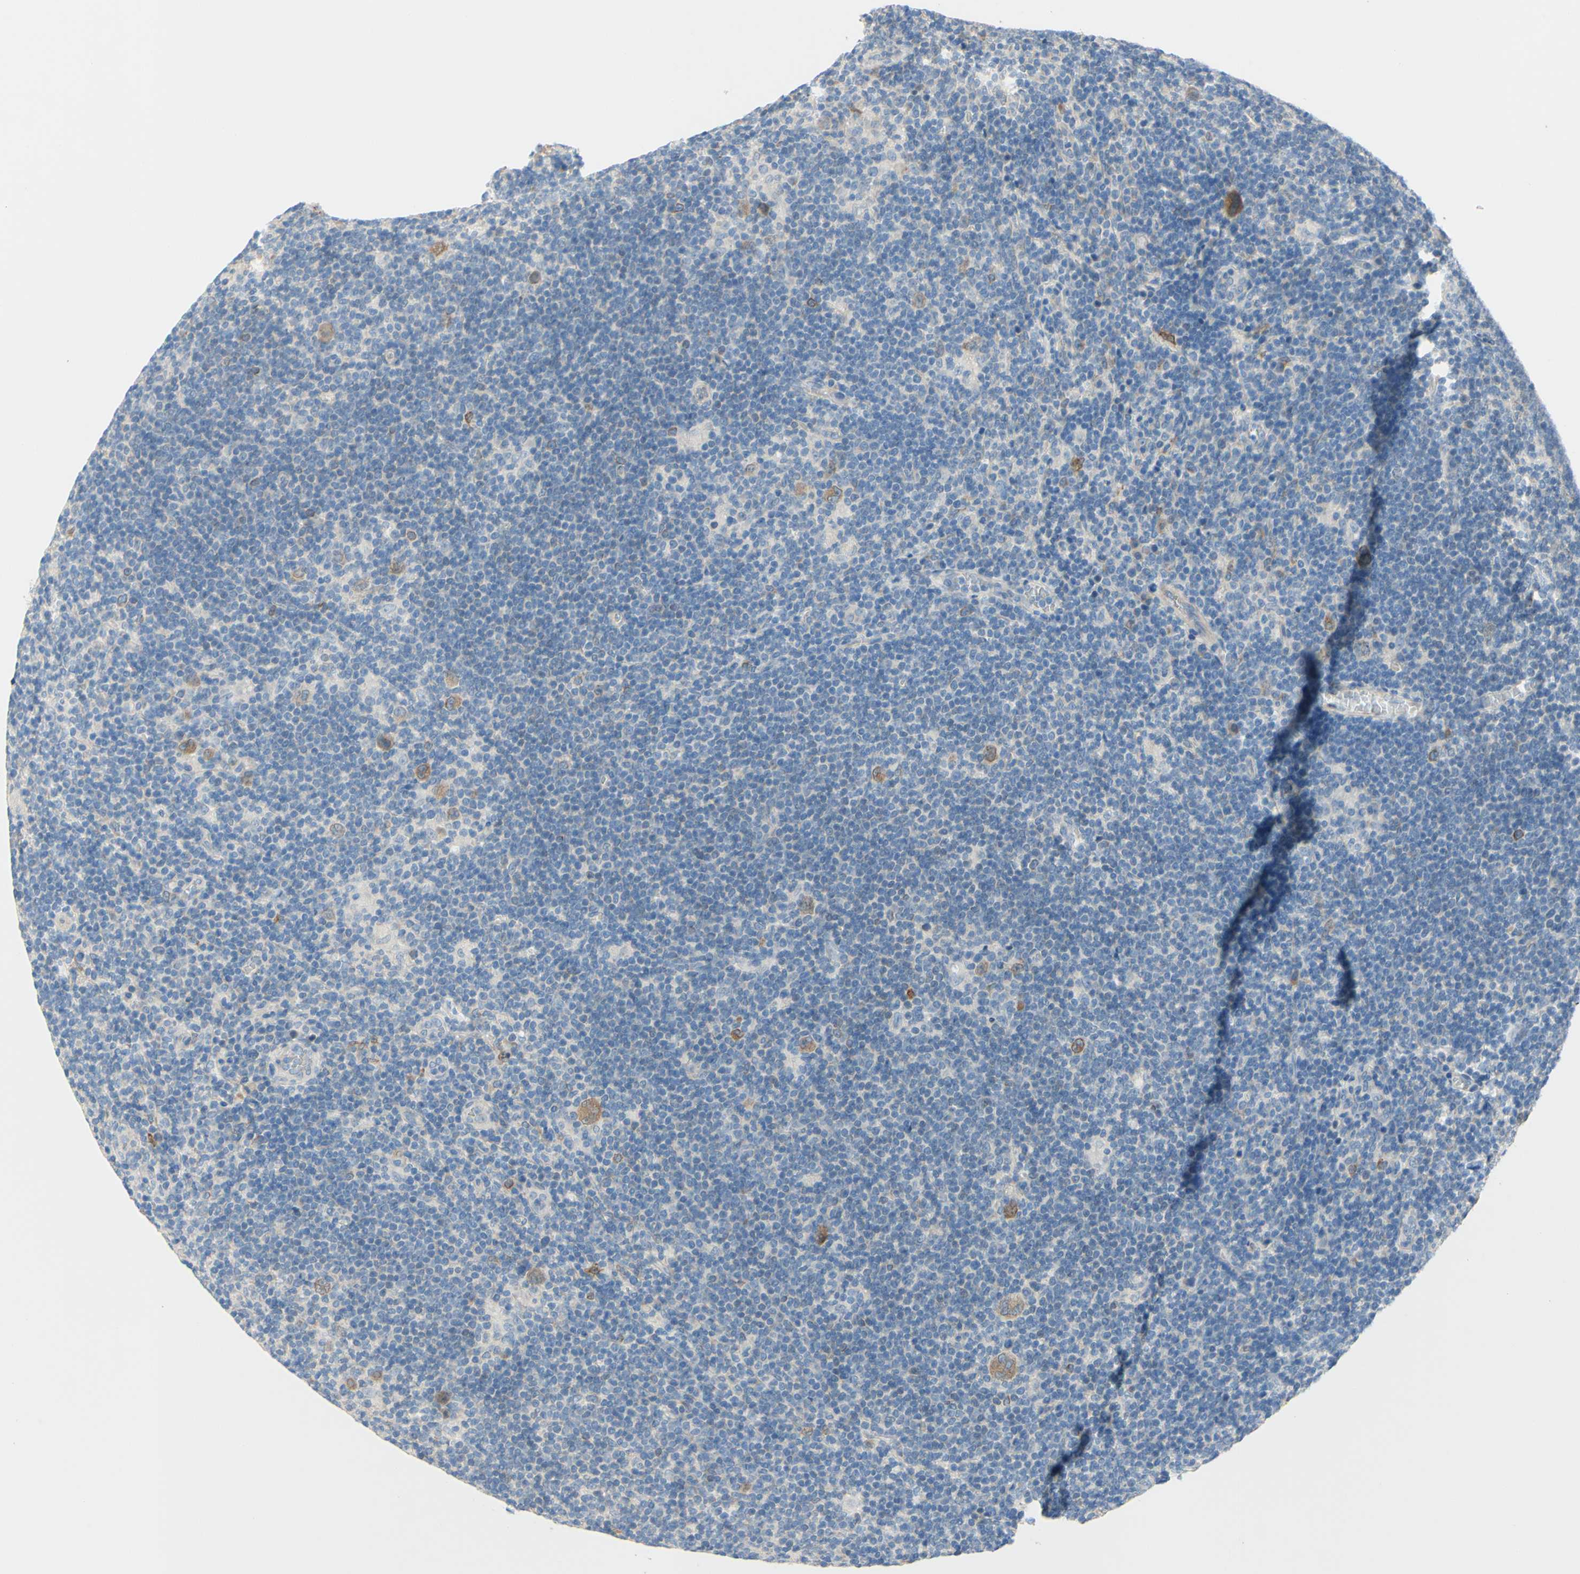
{"staining": {"intensity": "moderate", "quantity": ">75%", "location": "cytoplasmic/membranous"}, "tissue": "lymphoma", "cell_type": "Tumor cells", "image_type": "cancer", "snomed": [{"axis": "morphology", "description": "Hodgkin's disease, NOS"}, {"axis": "topography", "description": "Lymph node"}], "caption": "Lymphoma stained with DAB immunohistochemistry reveals medium levels of moderate cytoplasmic/membranous positivity in about >75% of tumor cells. Using DAB (brown) and hematoxylin (blue) stains, captured at high magnification using brightfield microscopy.", "gene": "FDFT1", "patient": {"sex": "female", "age": 57}}